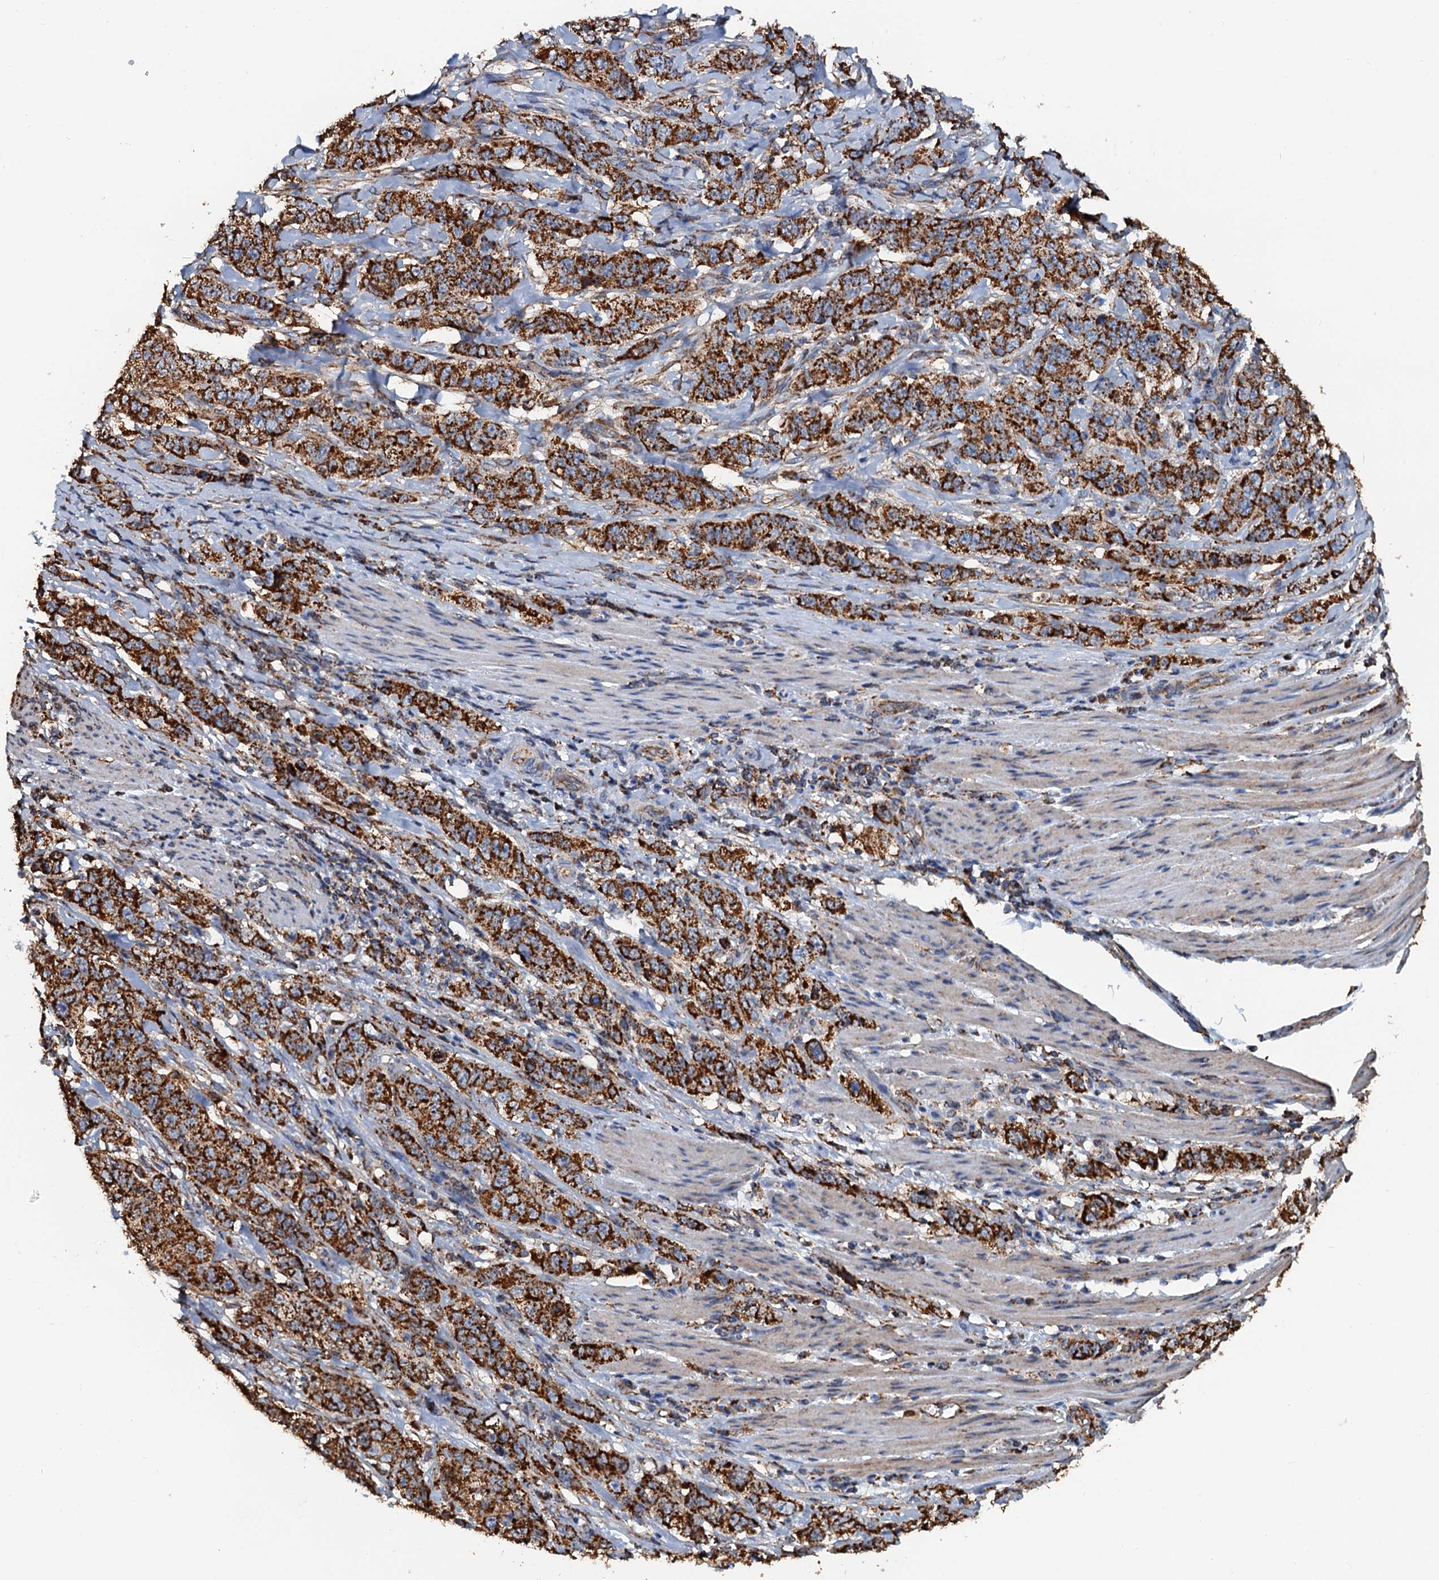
{"staining": {"intensity": "strong", "quantity": ">75%", "location": "cytoplasmic/membranous"}, "tissue": "stomach cancer", "cell_type": "Tumor cells", "image_type": "cancer", "snomed": [{"axis": "morphology", "description": "Adenocarcinoma, NOS"}, {"axis": "topography", "description": "Stomach"}], "caption": "Protein expression analysis of stomach cancer shows strong cytoplasmic/membranous positivity in approximately >75% of tumor cells.", "gene": "AAGAB", "patient": {"sex": "male", "age": 48}}